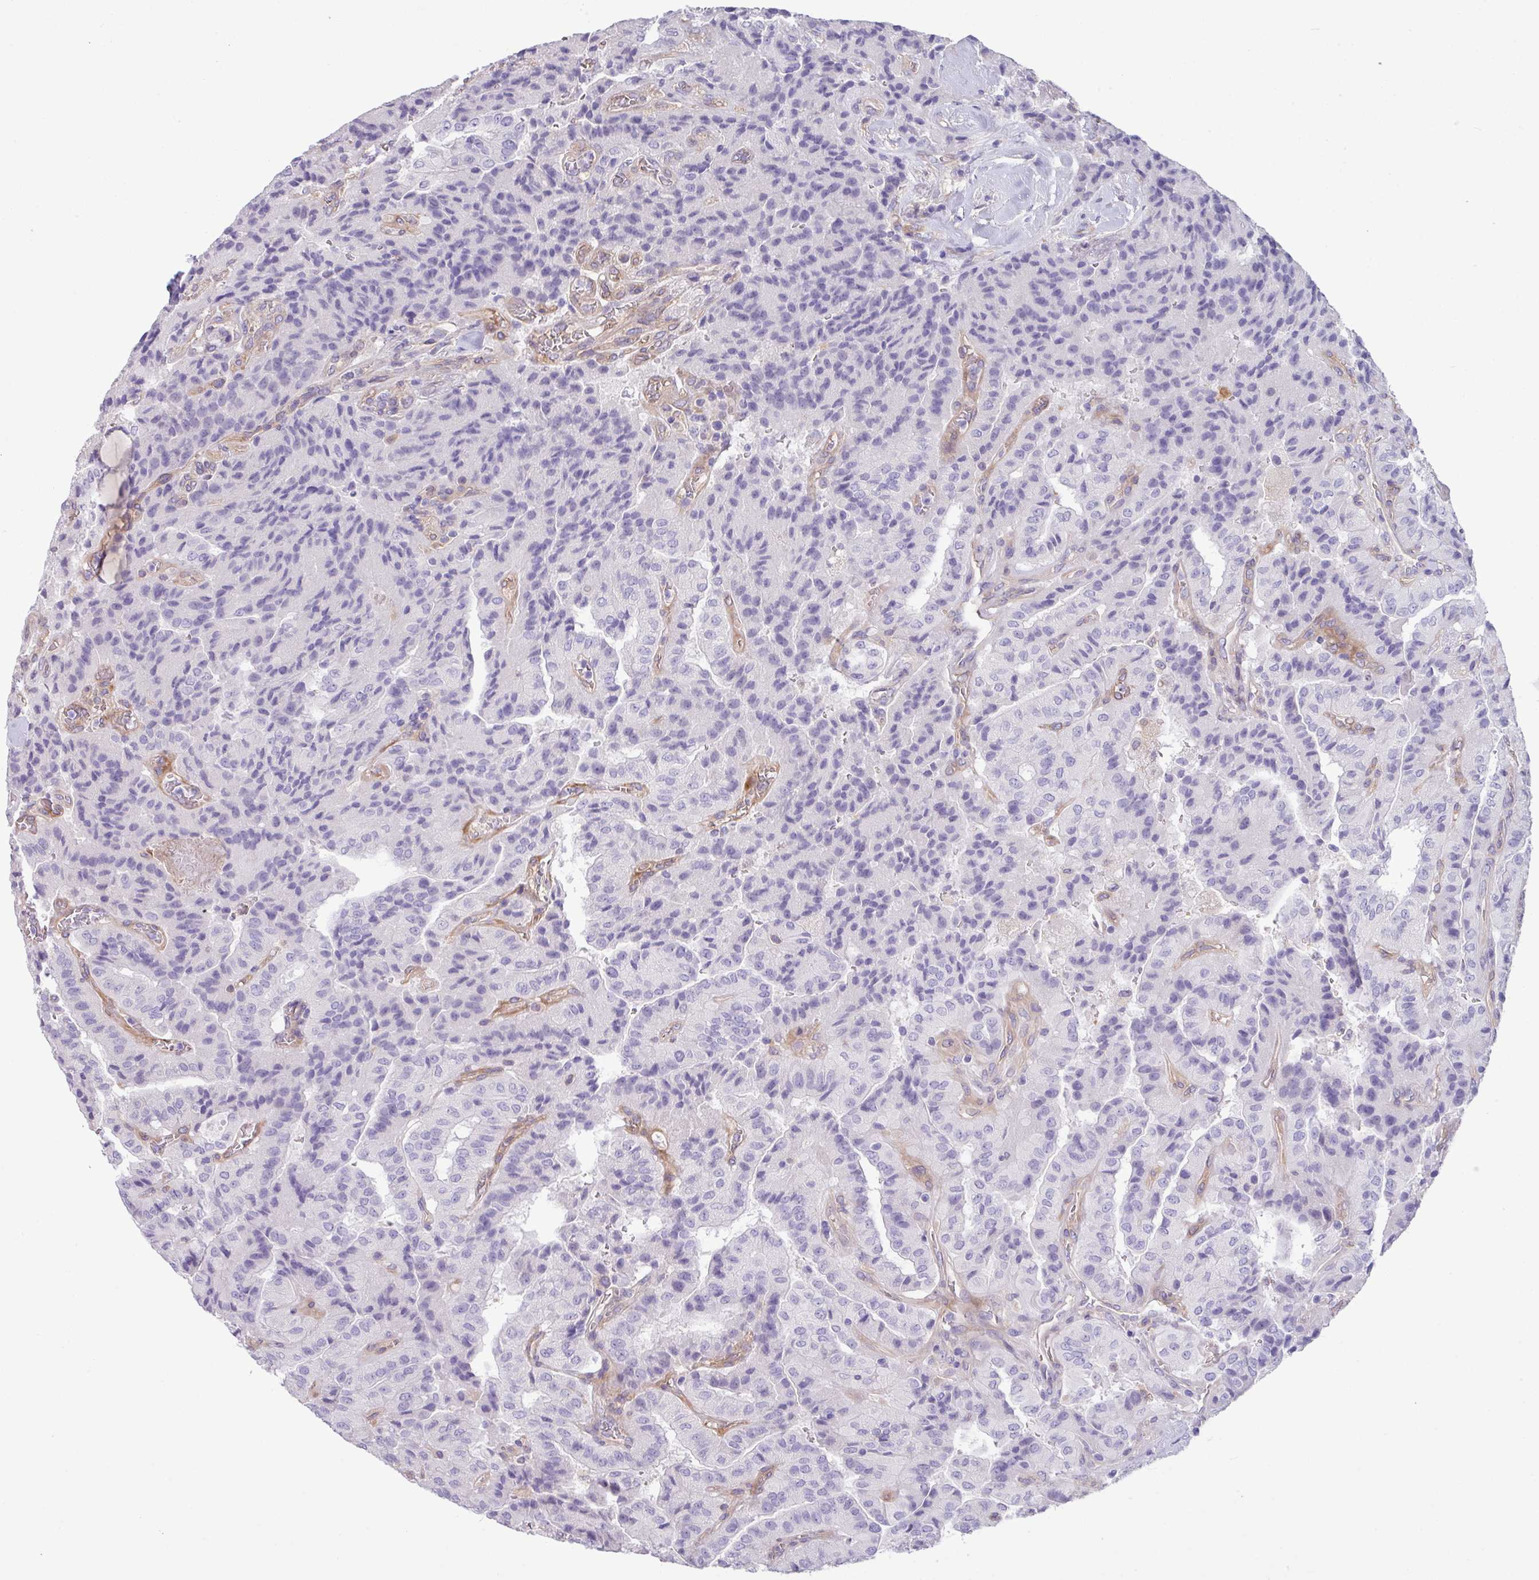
{"staining": {"intensity": "negative", "quantity": "none", "location": "none"}, "tissue": "thyroid cancer", "cell_type": "Tumor cells", "image_type": "cancer", "snomed": [{"axis": "morphology", "description": "Normal tissue, NOS"}, {"axis": "morphology", "description": "Papillary adenocarcinoma, NOS"}, {"axis": "topography", "description": "Thyroid gland"}], "caption": "DAB (3,3'-diaminobenzidine) immunohistochemical staining of papillary adenocarcinoma (thyroid) displays no significant expression in tumor cells.", "gene": "KIRREL3", "patient": {"sex": "female", "age": 59}}